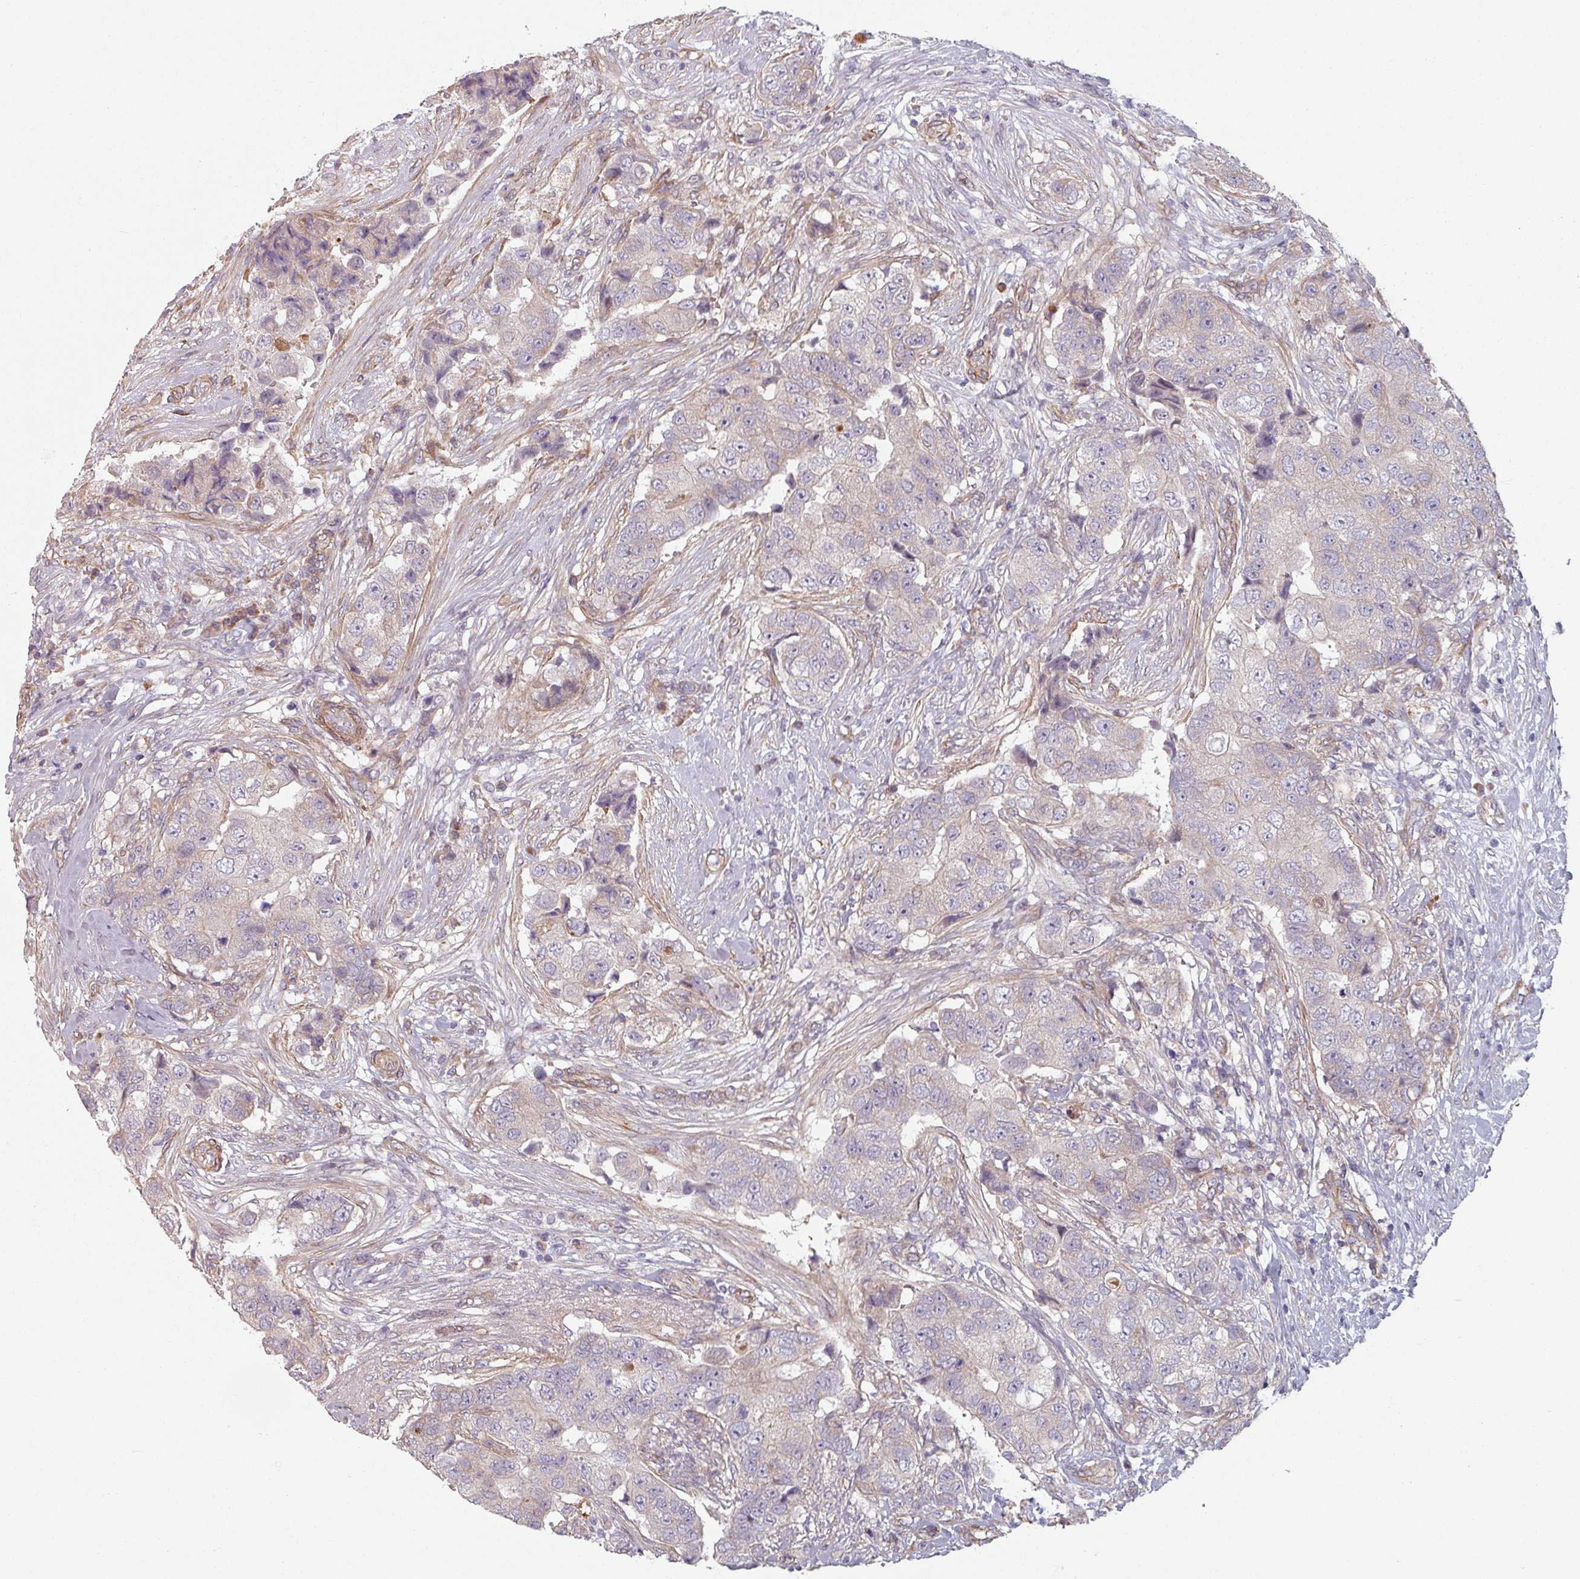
{"staining": {"intensity": "negative", "quantity": "none", "location": "none"}, "tissue": "breast cancer", "cell_type": "Tumor cells", "image_type": "cancer", "snomed": [{"axis": "morphology", "description": "Normal tissue, NOS"}, {"axis": "morphology", "description": "Duct carcinoma"}, {"axis": "topography", "description": "Breast"}], "caption": "Tumor cells show no significant protein staining in breast invasive ductal carcinoma. (DAB (3,3'-diaminobenzidine) IHC with hematoxylin counter stain).", "gene": "C4BPB", "patient": {"sex": "female", "age": 62}}